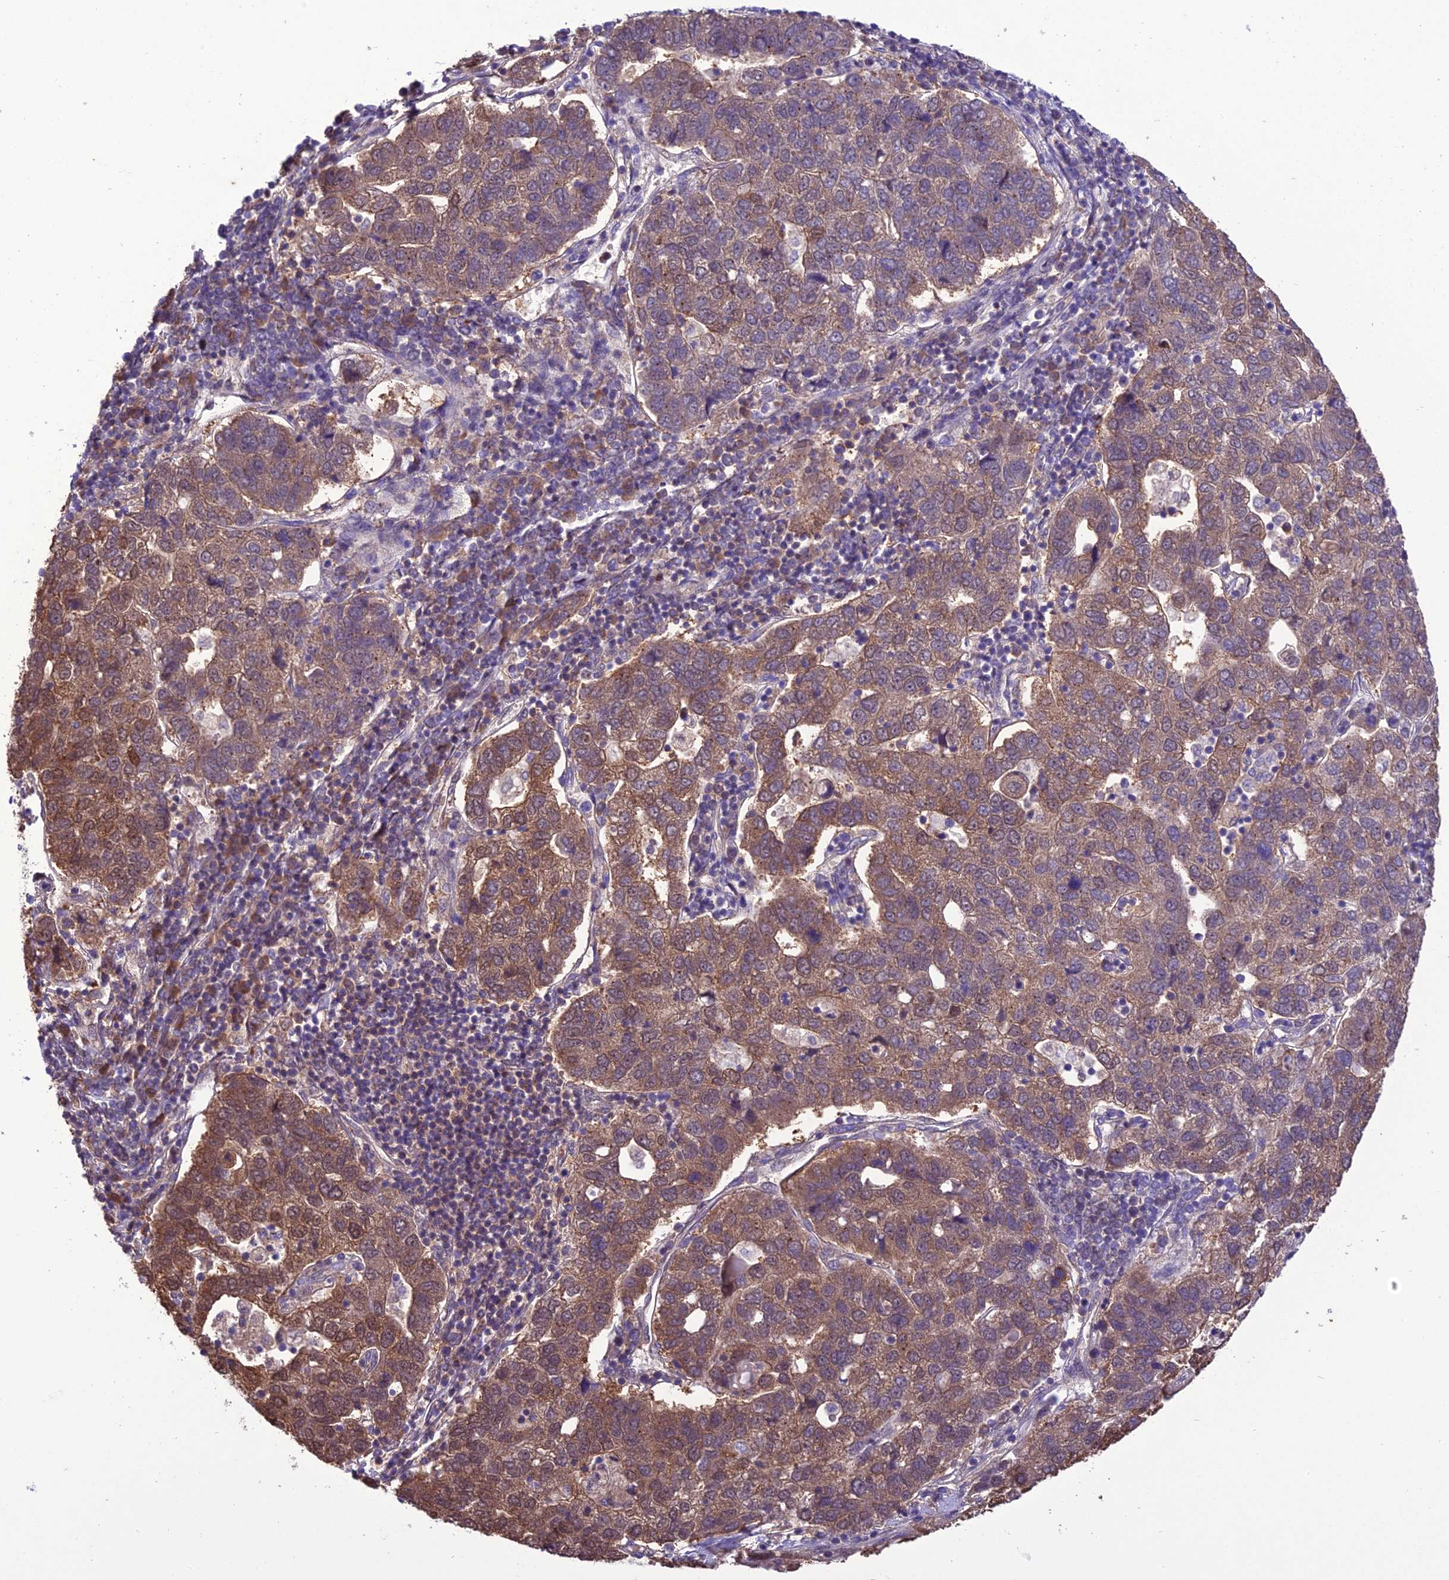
{"staining": {"intensity": "moderate", "quantity": ">75%", "location": "cytoplasmic/membranous"}, "tissue": "pancreatic cancer", "cell_type": "Tumor cells", "image_type": "cancer", "snomed": [{"axis": "morphology", "description": "Adenocarcinoma, NOS"}, {"axis": "topography", "description": "Pancreas"}], "caption": "Pancreatic adenocarcinoma stained with a brown dye displays moderate cytoplasmic/membranous positive positivity in approximately >75% of tumor cells.", "gene": "BORCS6", "patient": {"sex": "female", "age": 61}}